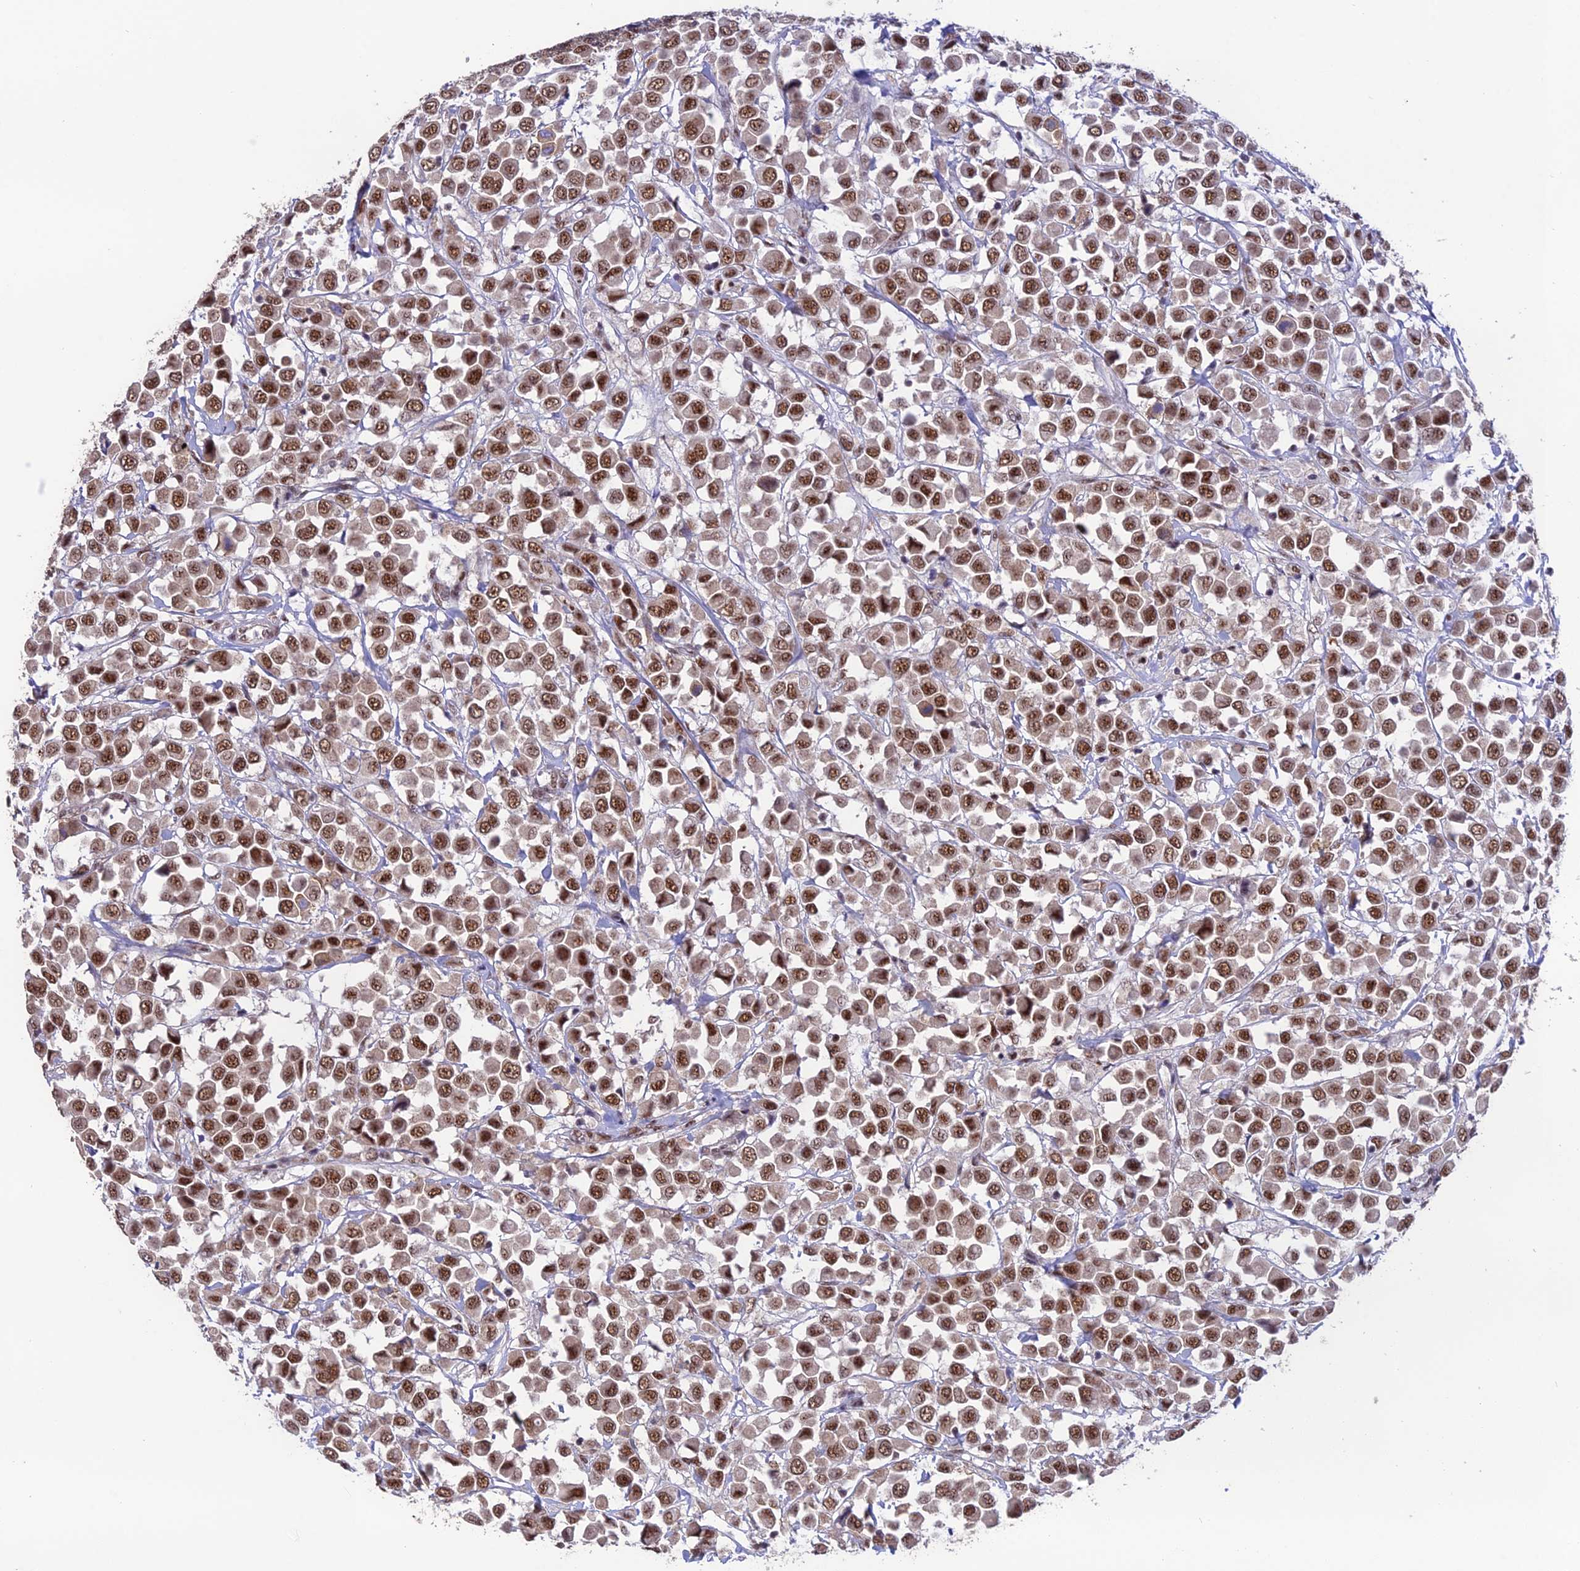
{"staining": {"intensity": "moderate", "quantity": ">75%", "location": "nuclear"}, "tissue": "breast cancer", "cell_type": "Tumor cells", "image_type": "cancer", "snomed": [{"axis": "morphology", "description": "Duct carcinoma"}, {"axis": "topography", "description": "Breast"}], "caption": "Immunohistochemical staining of human breast cancer (invasive ductal carcinoma) displays moderate nuclear protein expression in approximately >75% of tumor cells.", "gene": "THOC7", "patient": {"sex": "female", "age": 61}}